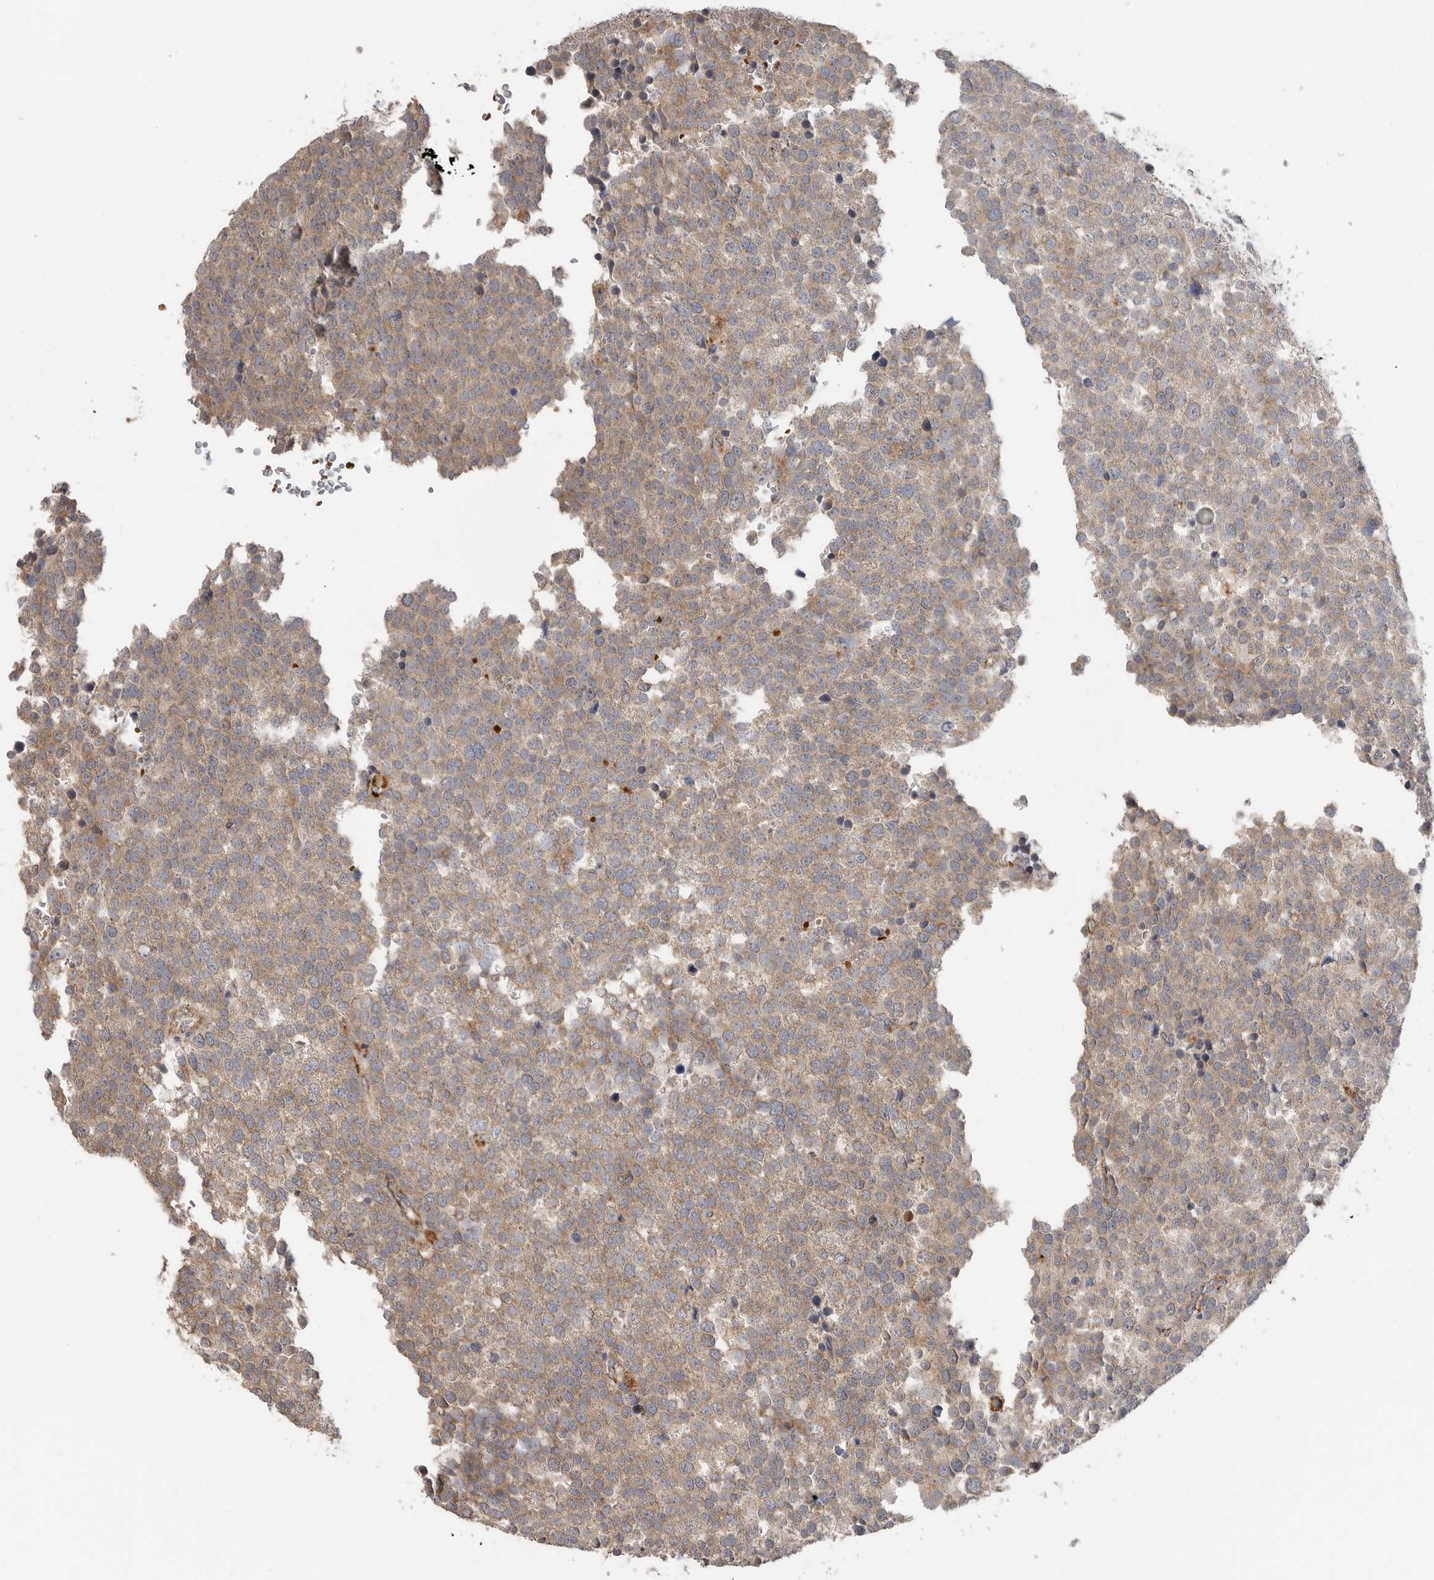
{"staining": {"intensity": "weak", "quantity": ">75%", "location": "cytoplasmic/membranous"}, "tissue": "testis cancer", "cell_type": "Tumor cells", "image_type": "cancer", "snomed": [{"axis": "morphology", "description": "Seminoma, NOS"}, {"axis": "topography", "description": "Testis"}], "caption": "Immunohistochemistry photomicrograph of human testis seminoma stained for a protein (brown), which exhibits low levels of weak cytoplasmic/membranous staining in approximately >75% of tumor cells.", "gene": "GALNS", "patient": {"sex": "male", "age": 71}}